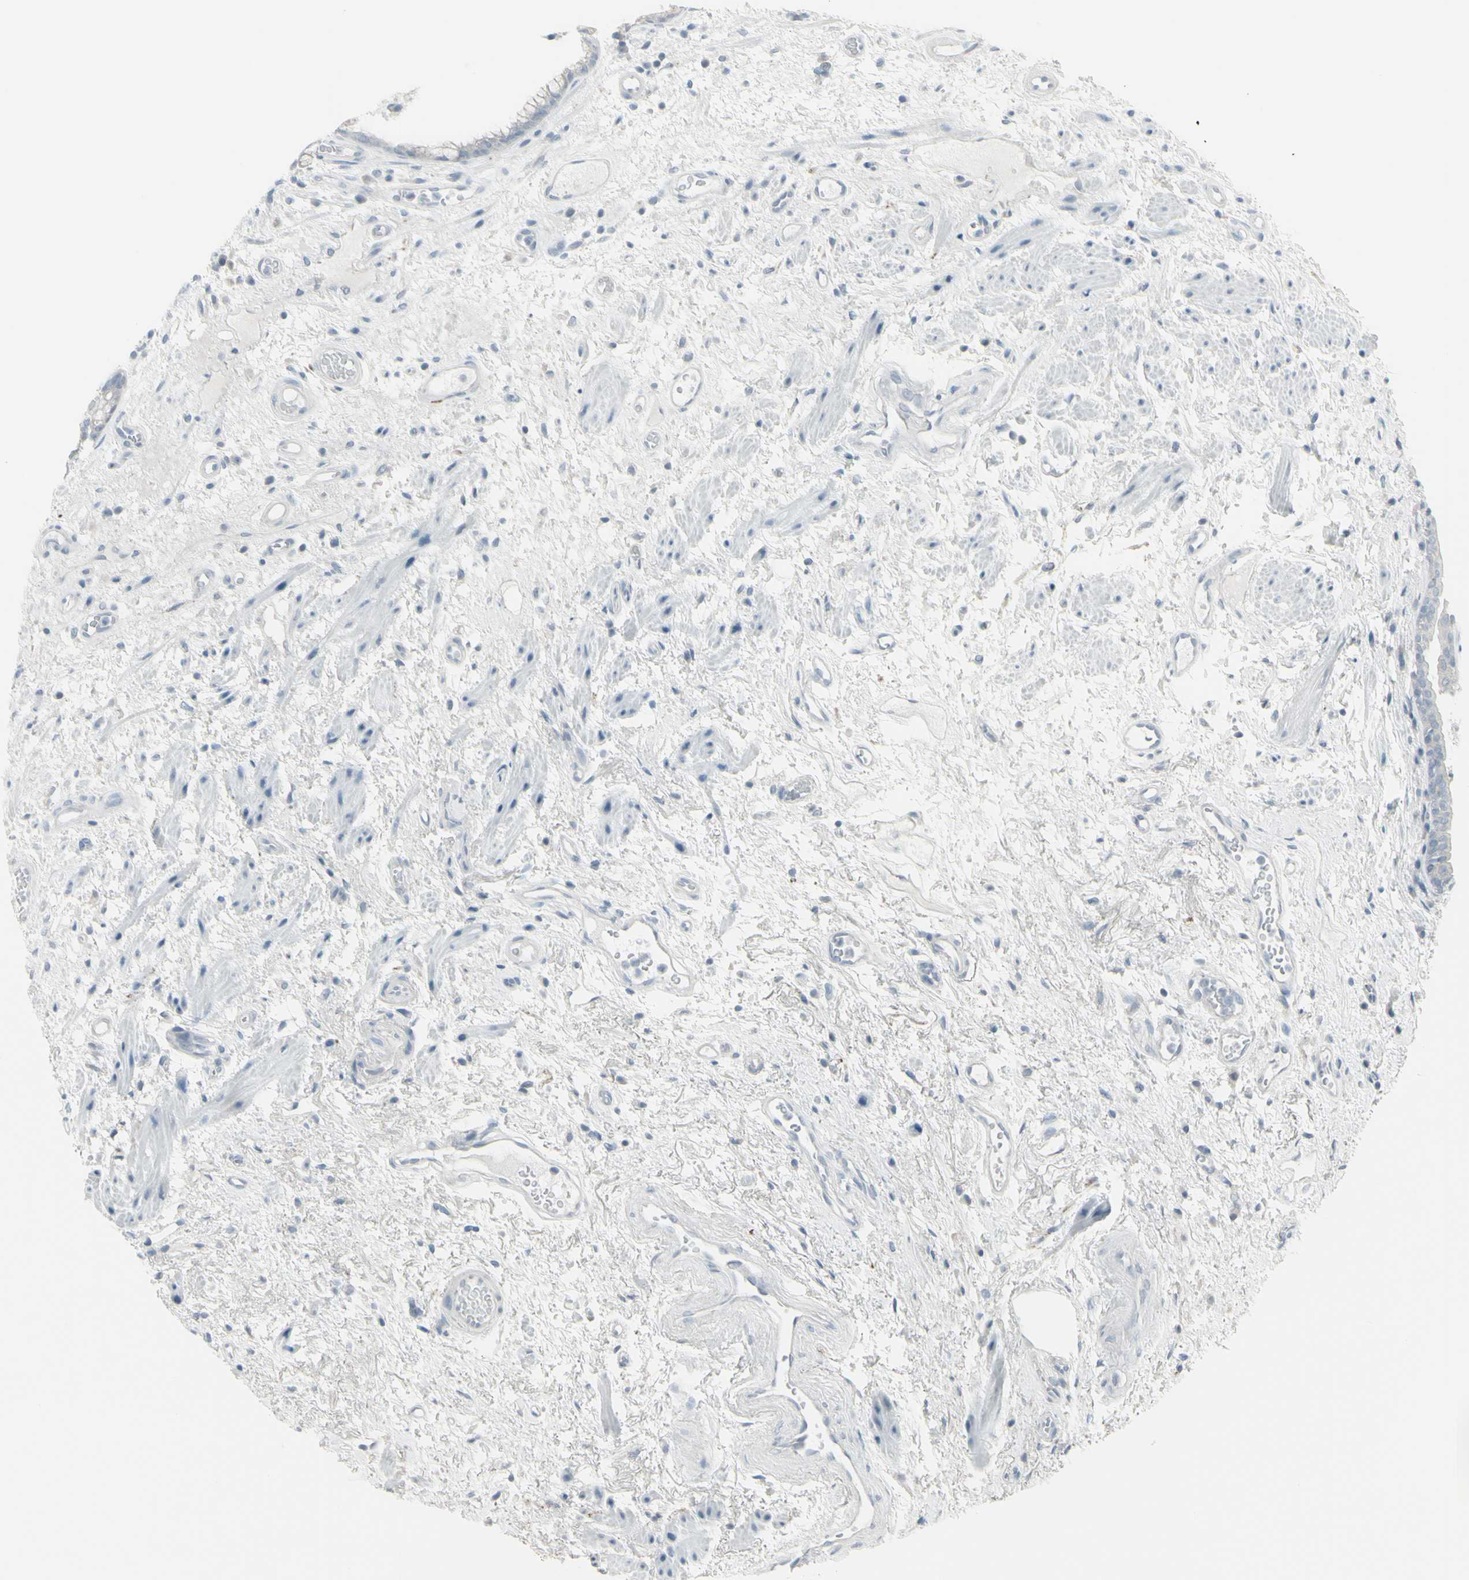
{"staining": {"intensity": "weak", "quantity": ">75%", "location": "cytoplasmic/membranous"}, "tissue": "stomach", "cell_type": "Glandular cells", "image_type": "normal", "snomed": [{"axis": "morphology", "description": "Normal tissue, NOS"}, {"axis": "topography", "description": "Stomach, upper"}], "caption": "Glandular cells exhibit low levels of weak cytoplasmic/membranous expression in approximately >75% of cells in unremarkable human stomach.", "gene": "RAB3A", "patient": {"sex": "male", "age": 72}}